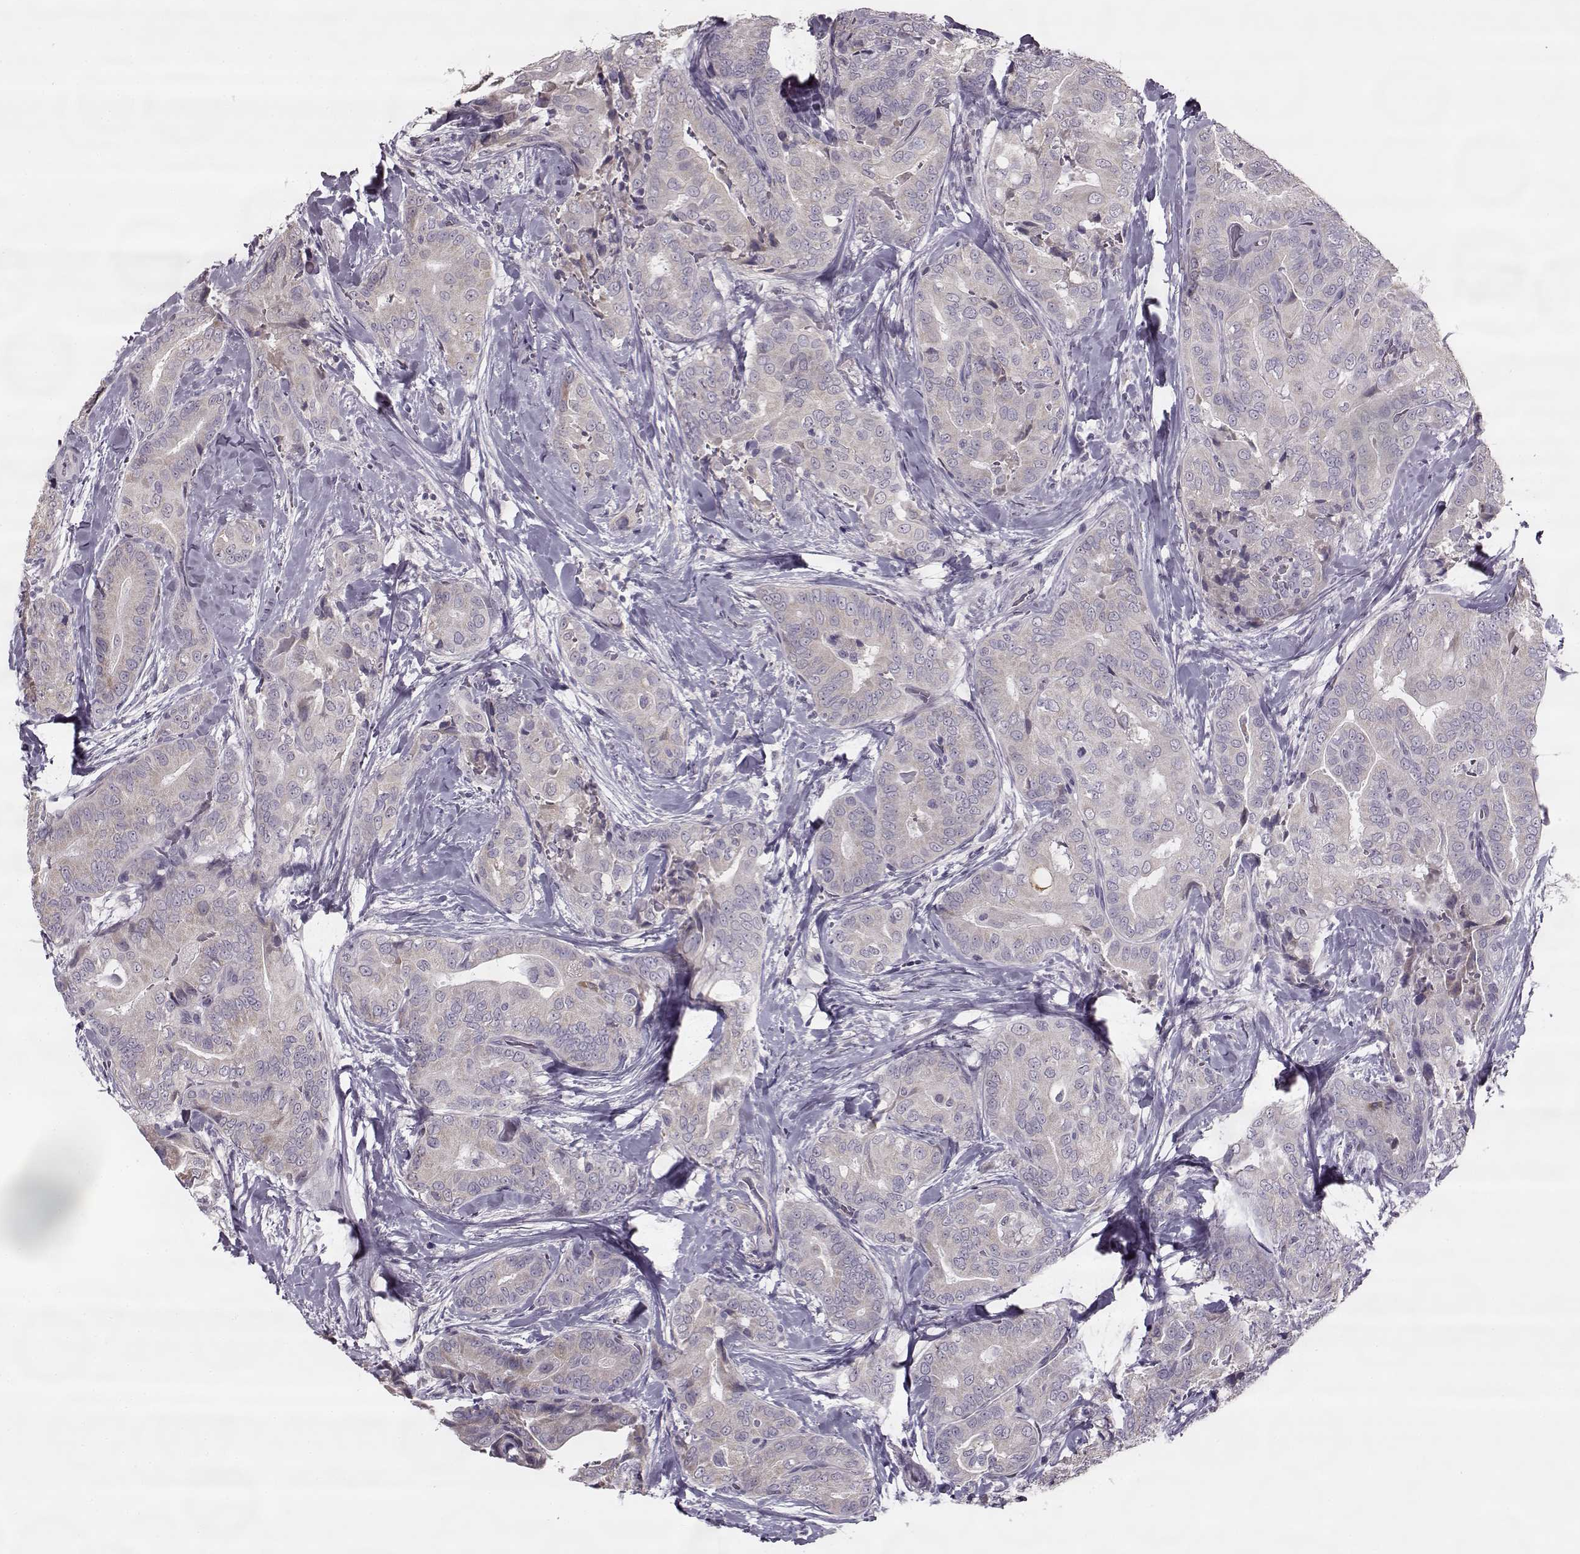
{"staining": {"intensity": "negative", "quantity": "none", "location": "none"}, "tissue": "thyroid cancer", "cell_type": "Tumor cells", "image_type": "cancer", "snomed": [{"axis": "morphology", "description": "Papillary adenocarcinoma, NOS"}, {"axis": "topography", "description": "Thyroid gland"}], "caption": "High power microscopy micrograph of an immunohistochemistry (IHC) photomicrograph of thyroid cancer, revealing no significant positivity in tumor cells. The staining was performed using DAB (3,3'-diaminobenzidine) to visualize the protein expression in brown, while the nuclei were stained in blue with hematoxylin (Magnification: 20x).", "gene": "MAP6D1", "patient": {"sex": "male", "age": 61}}